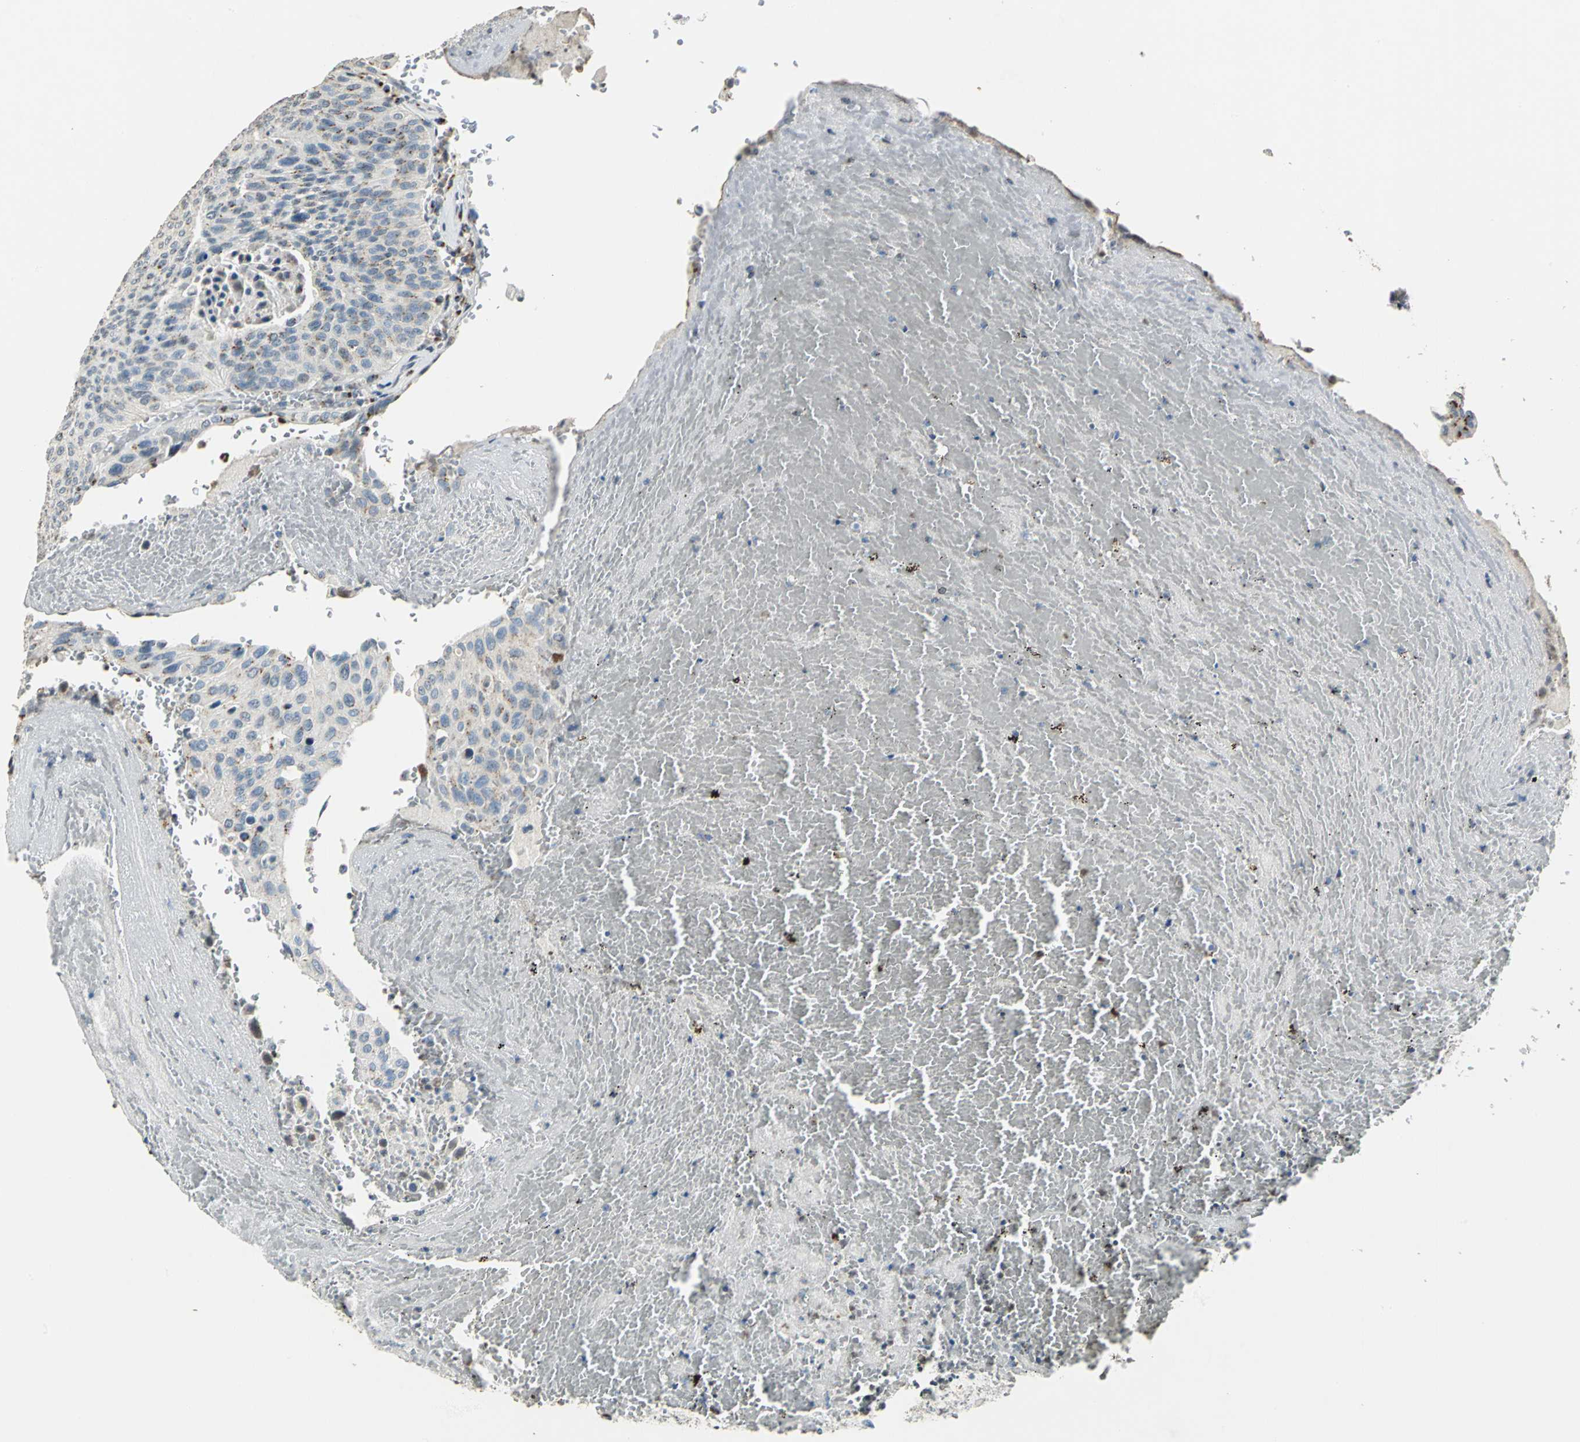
{"staining": {"intensity": "moderate", "quantity": "25%-75%", "location": "cytoplasmic/membranous"}, "tissue": "urothelial cancer", "cell_type": "Tumor cells", "image_type": "cancer", "snomed": [{"axis": "morphology", "description": "Urothelial carcinoma, High grade"}, {"axis": "topography", "description": "Urinary bladder"}], "caption": "Urothelial cancer stained for a protein (brown) reveals moderate cytoplasmic/membranous positive staining in approximately 25%-75% of tumor cells.", "gene": "TMEM115", "patient": {"sex": "male", "age": 66}}